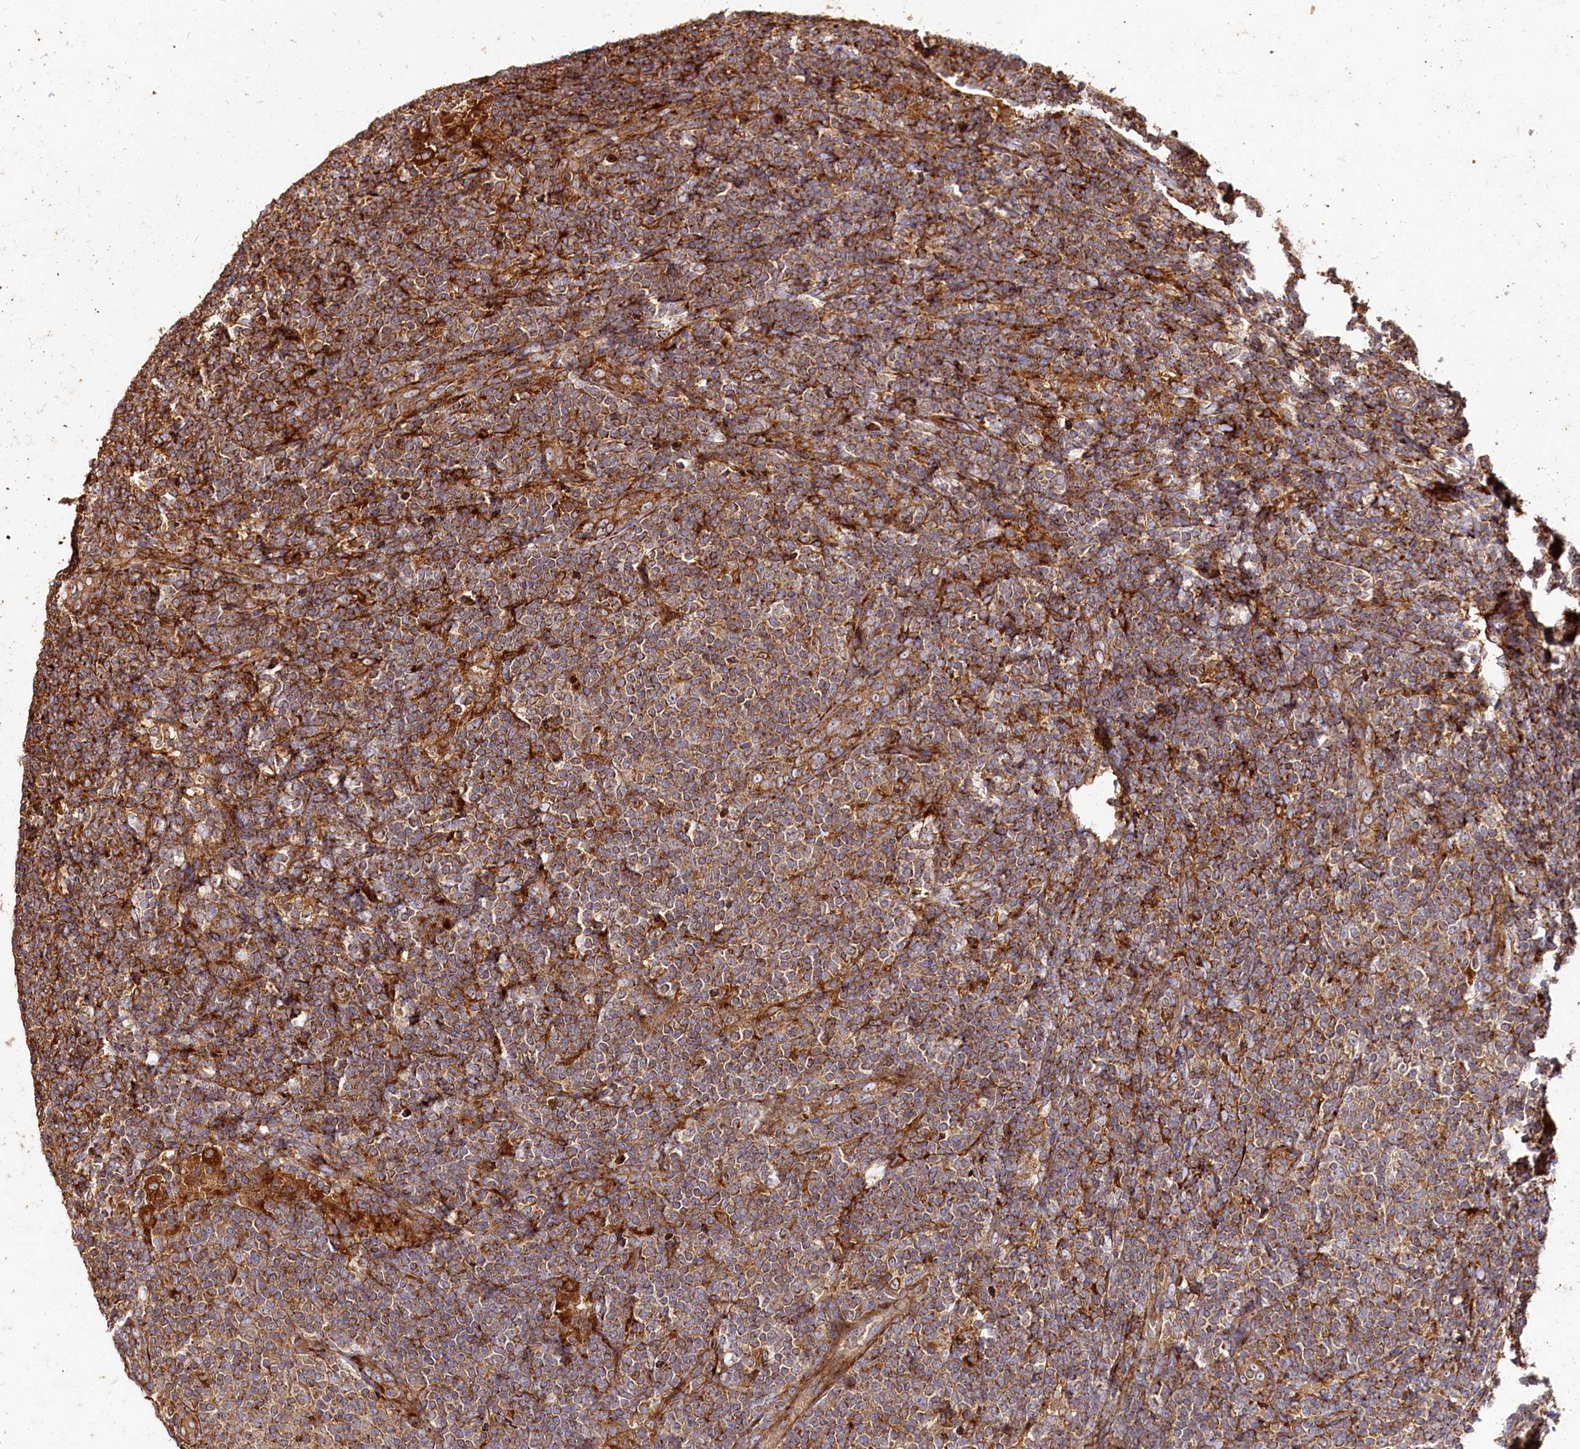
{"staining": {"intensity": "moderate", "quantity": ">75%", "location": "cytoplasmic/membranous"}, "tissue": "lymphoma", "cell_type": "Tumor cells", "image_type": "cancer", "snomed": [{"axis": "morphology", "description": "Malignant lymphoma, non-Hodgkin's type, Low grade"}, {"axis": "topography", "description": "Lymph node"}], "caption": "A histopathology image of lymphoma stained for a protein reveals moderate cytoplasmic/membranous brown staining in tumor cells.", "gene": "WDR73", "patient": {"sex": "male", "age": 66}}